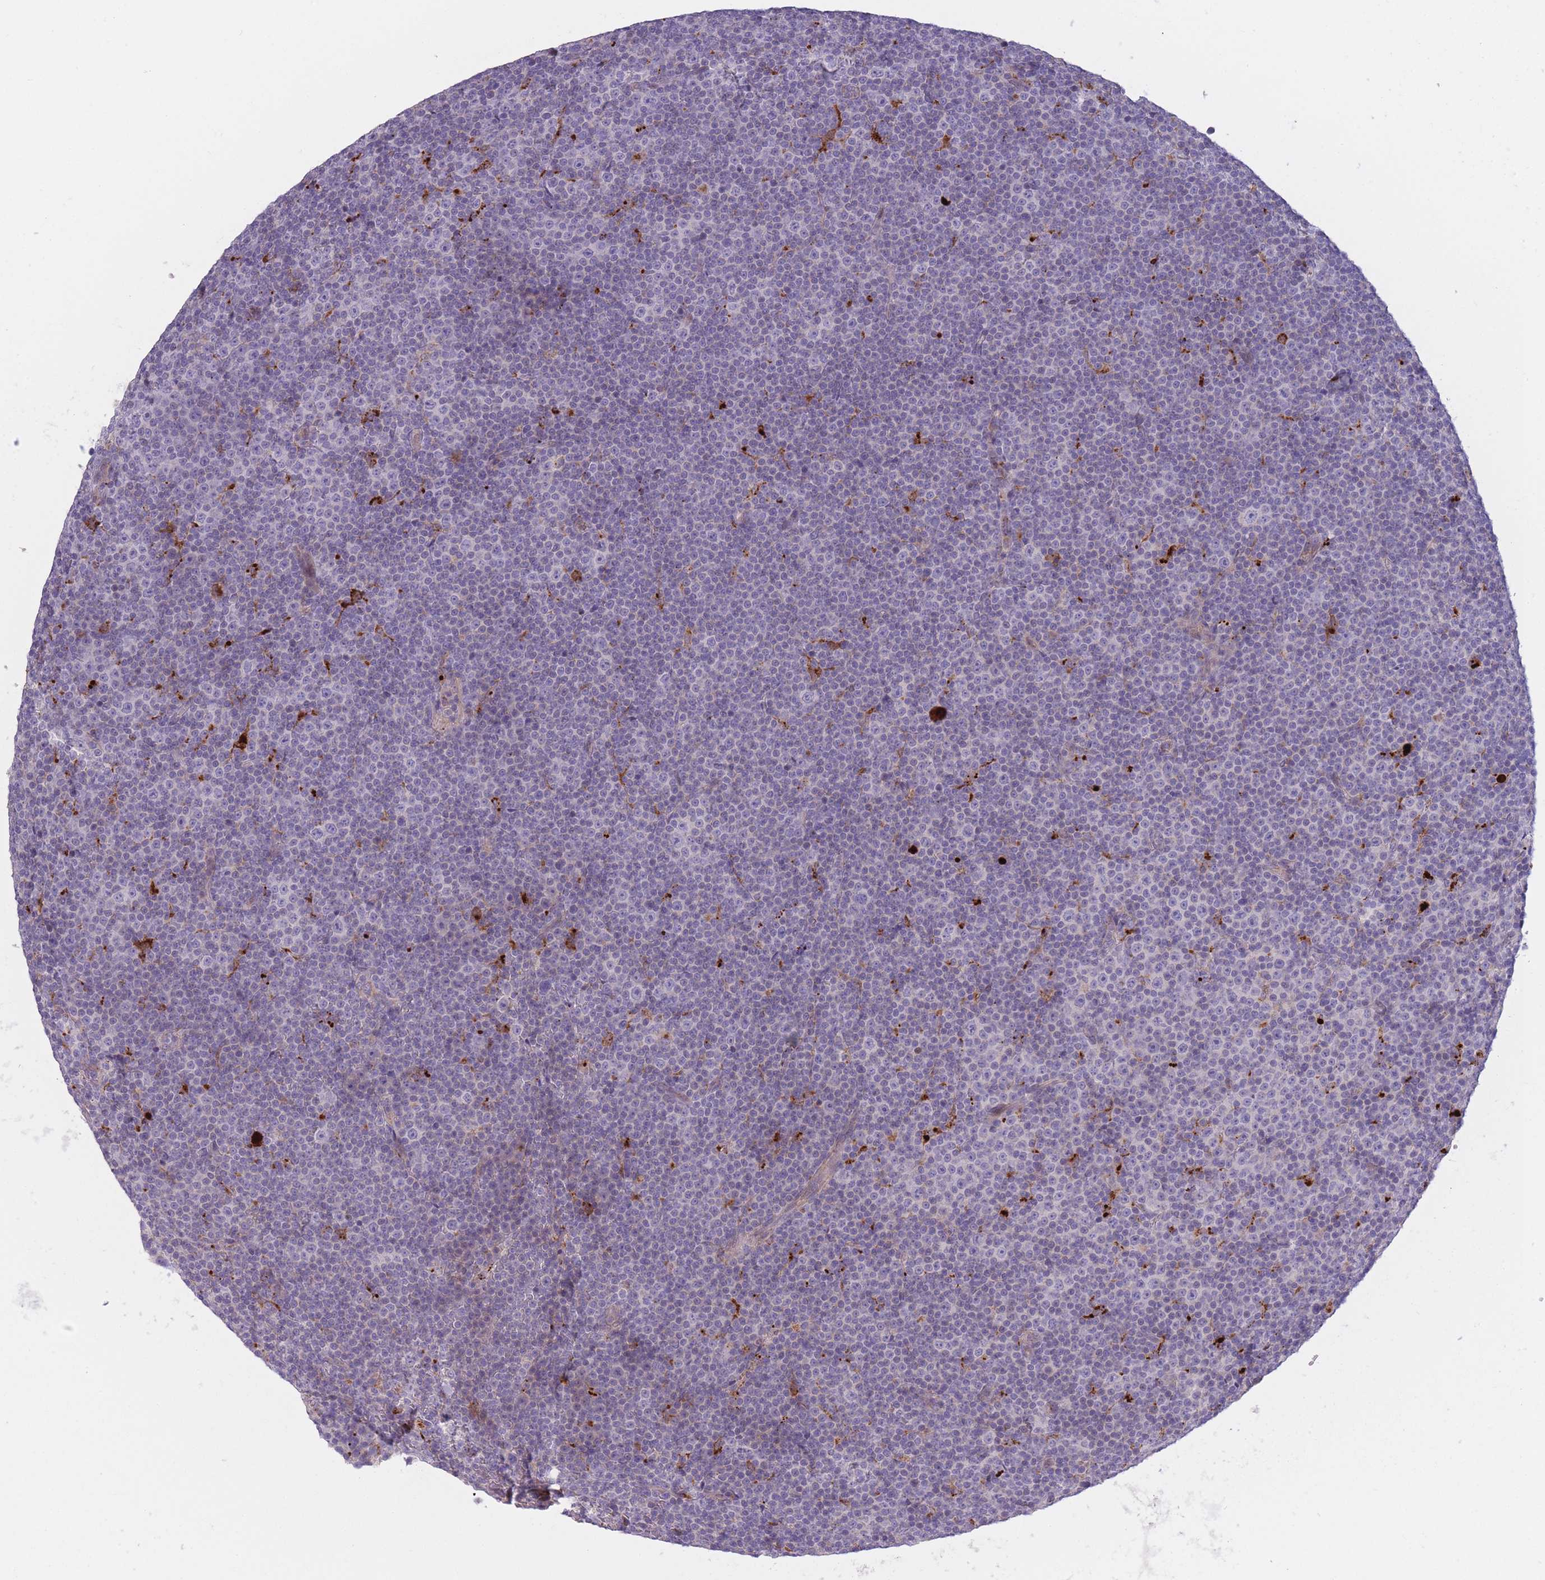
{"staining": {"intensity": "negative", "quantity": "none", "location": "none"}, "tissue": "lymphoma", "cell_type": "Tumor cells", "image_type": "cancer", "snomed": [{"axis": "morphology", "description": "Malignant lymphoma, non-Hodgkin's type, Low grade"}, {"axis": "topography", "description": "Lymph node"}], "caption": "Tumor cells show no significant protein positivity in lymphoma.", "gene": "TRIM61", "patient": {"sex": "female", "age": 67}}